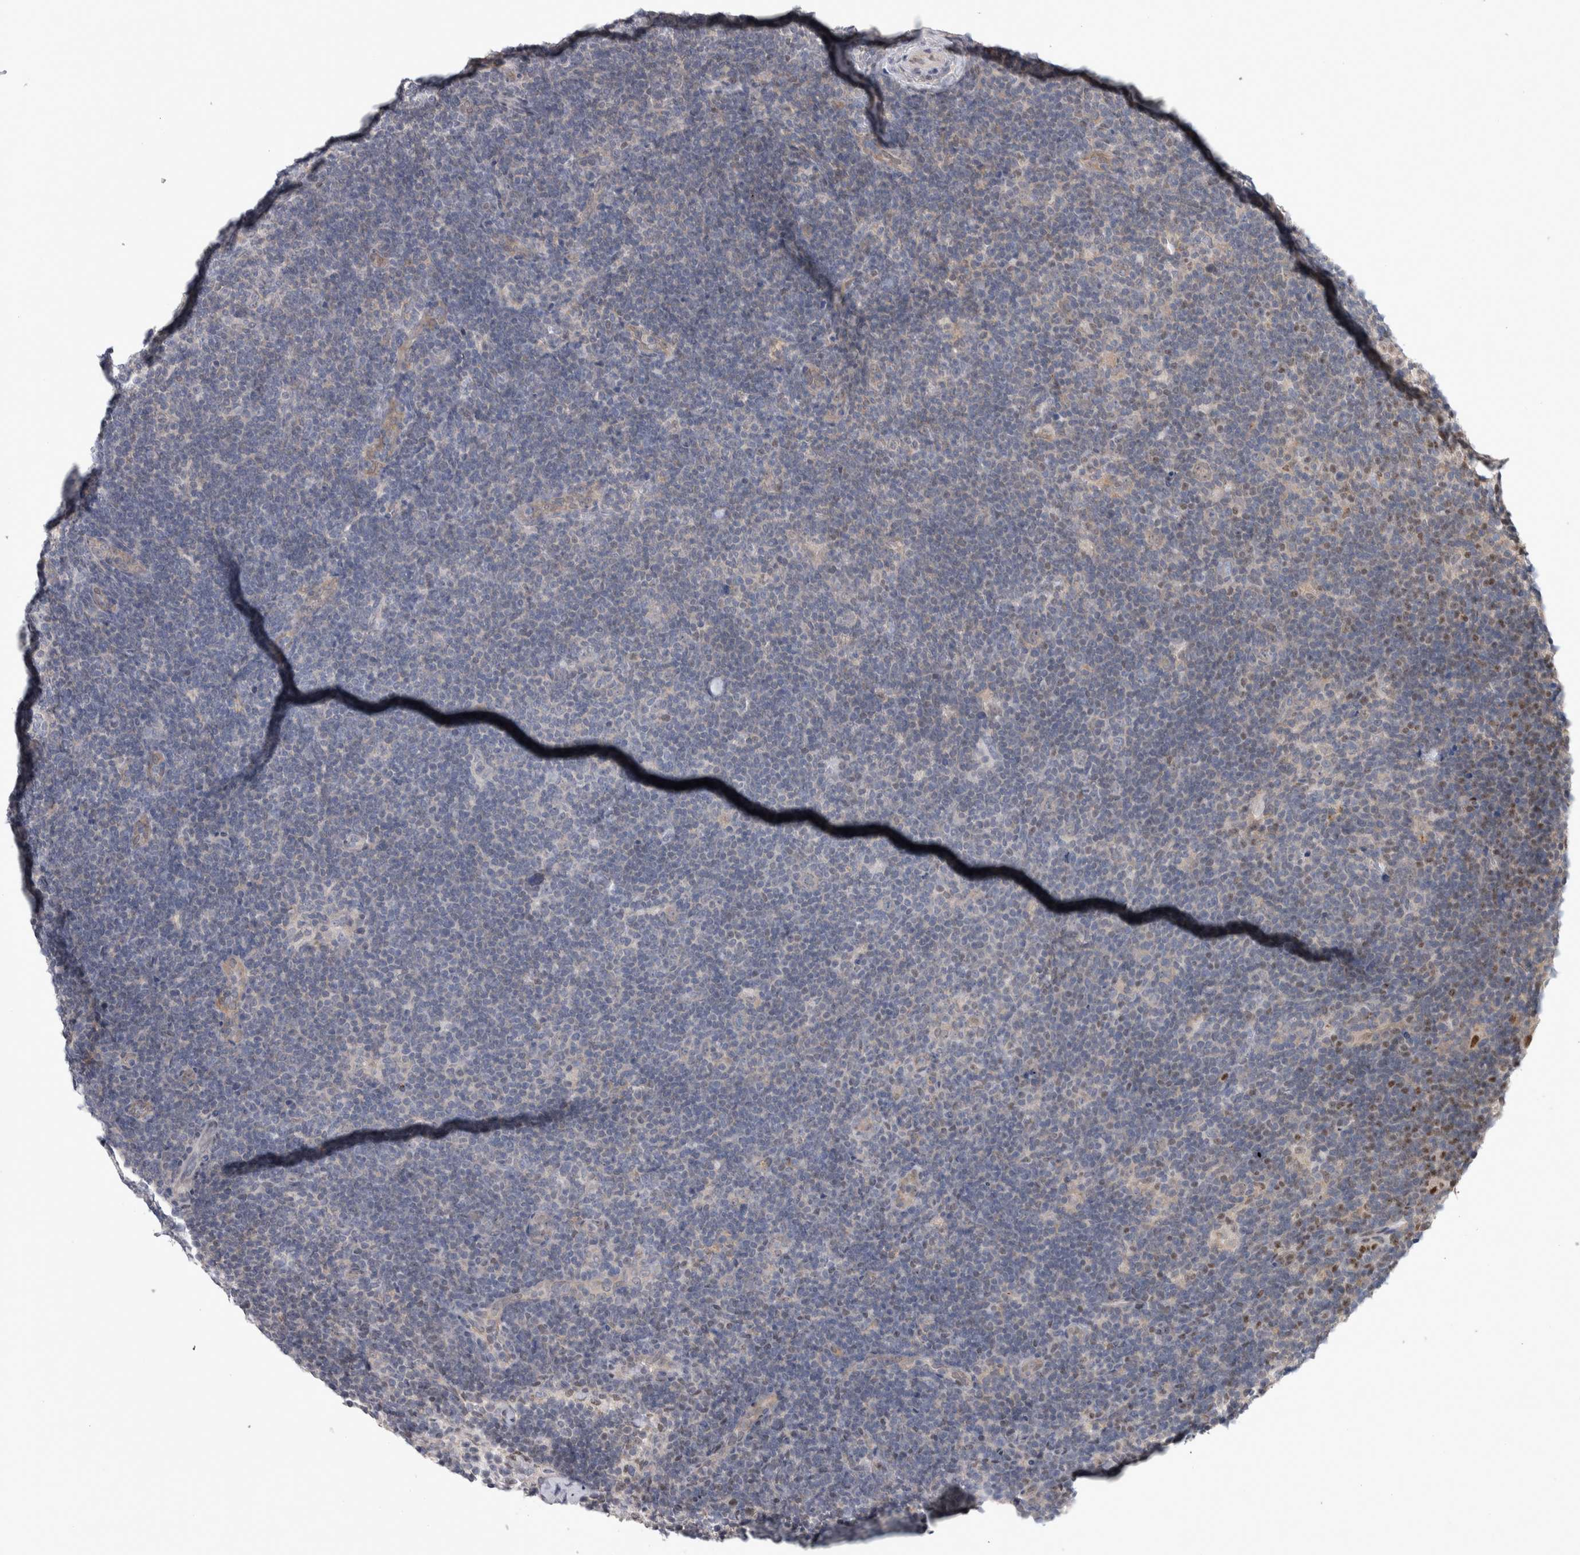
{"staining": {"intensity": "weak", "quantity": "<25%", "location": "cytoplasmic/membranous"}, "tissue": "lymphoma", "cell_type": "Tumor cells", "image_type": "cancer", "snomed": [{"axis": "morphology", "description": "Hodgkin's disease, NOS"}, {"axis": "topography", "description": "Lymph node"}], "caption": "Image shows no protein expression in tumor cells of lymphoma tissue.", "gene": "TAX1BP1", "patient": {"sex": "female", "age": 57}}